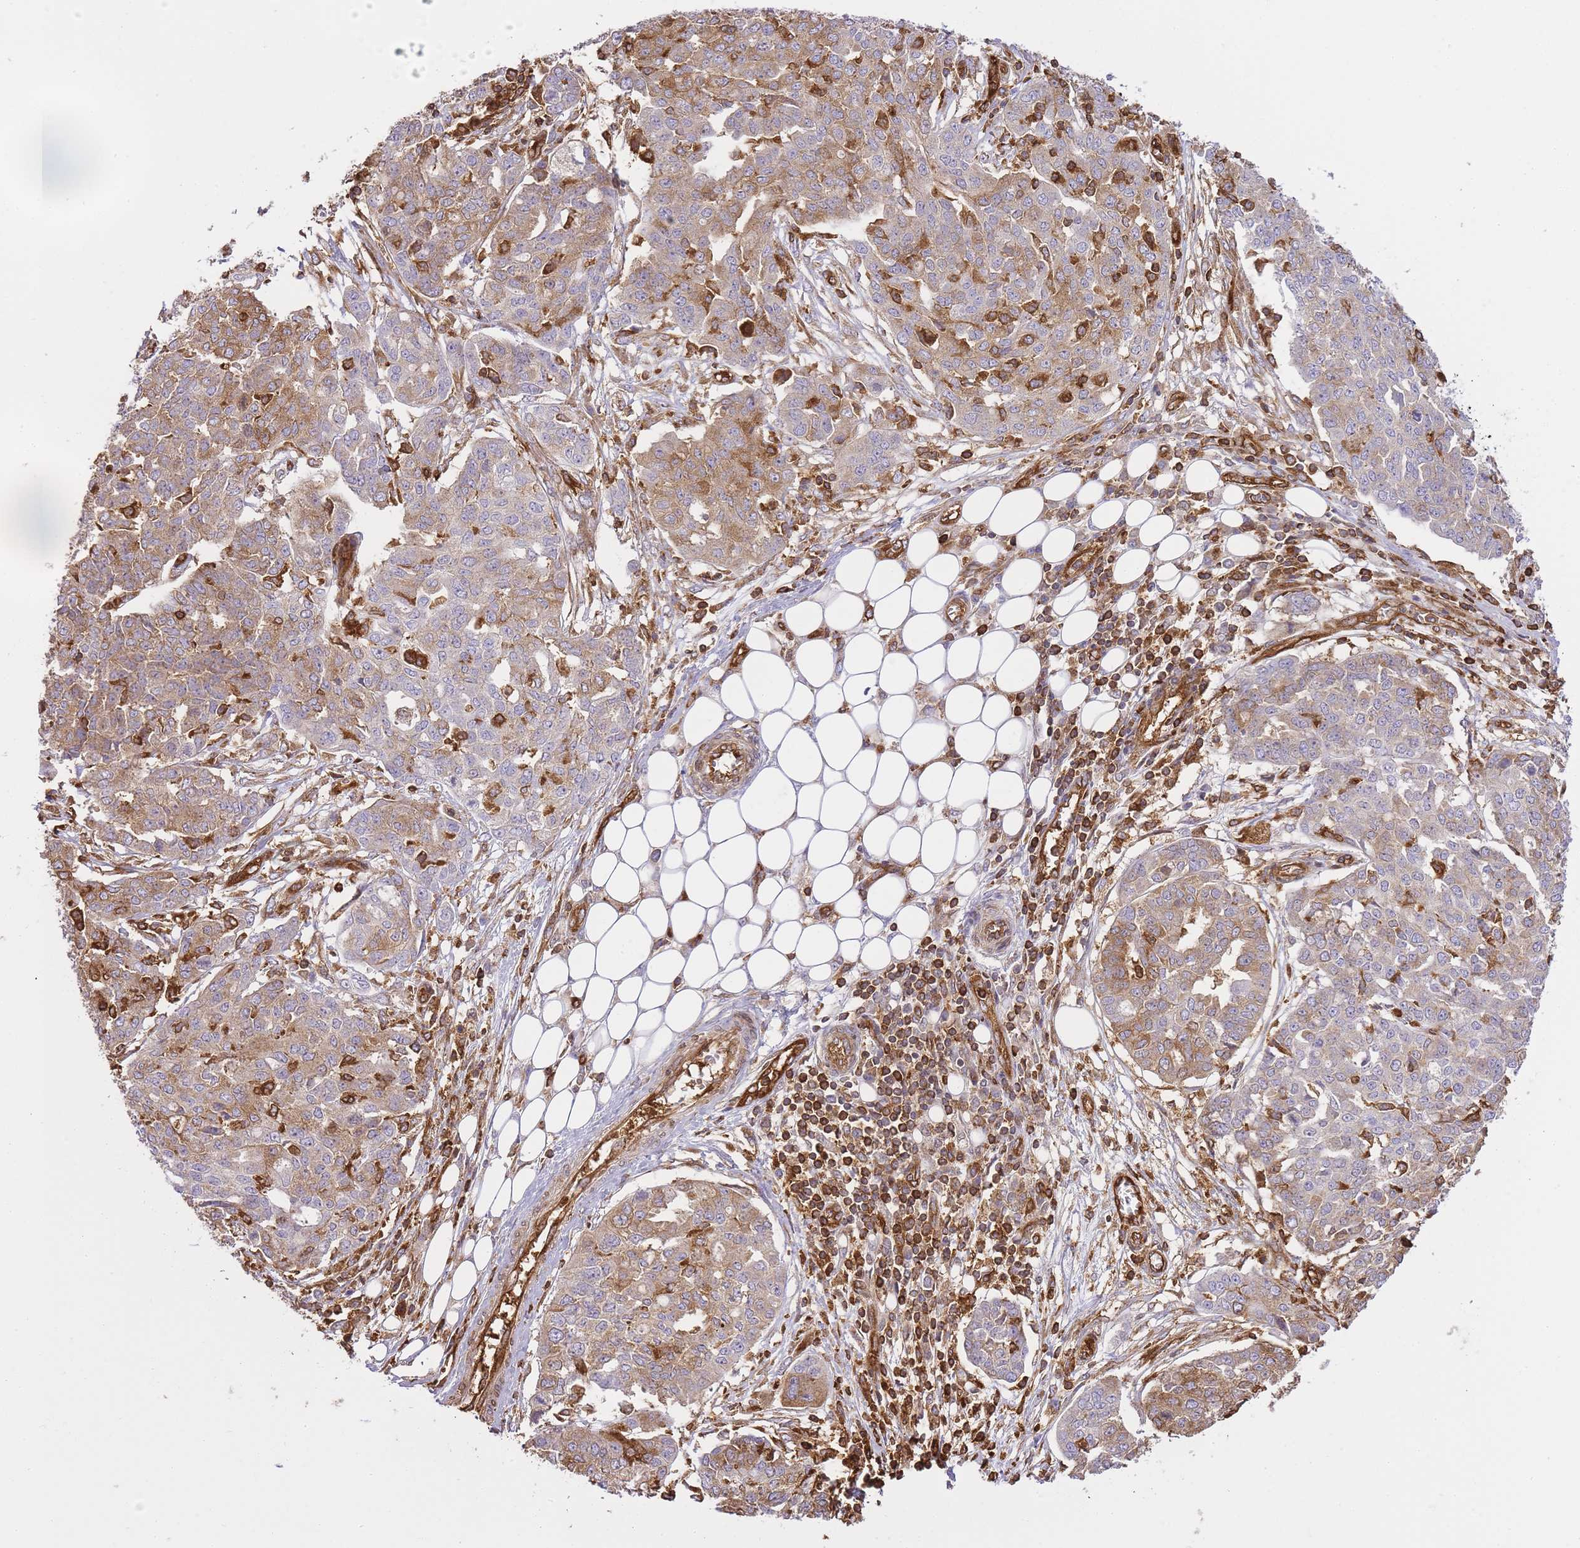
{"staining": {"intensity": "moderate", "quantity": ">75%", "location": "cytoplasmic/membranous"}, "tissue": "ovarian cancer", "cell_type": "Tumor cells", "image_type": "cancer", "snomed": [{"axis": "morphology", "description": "Cystadenocarcinoma, serous, NOS"}, {"axis": "topography", "description": "Soft tissue"}, {"axis": "topography", "description": "Ovary"}], "caption": "This is an image of immunohistochemistry staining of serous cystadenocarcinoma (ovarian), which shows moderate expression in the cytoplasmic/membranous of tumor cells.", "gene": "MSN", "patient": {"sex": "female", "age": 57}}